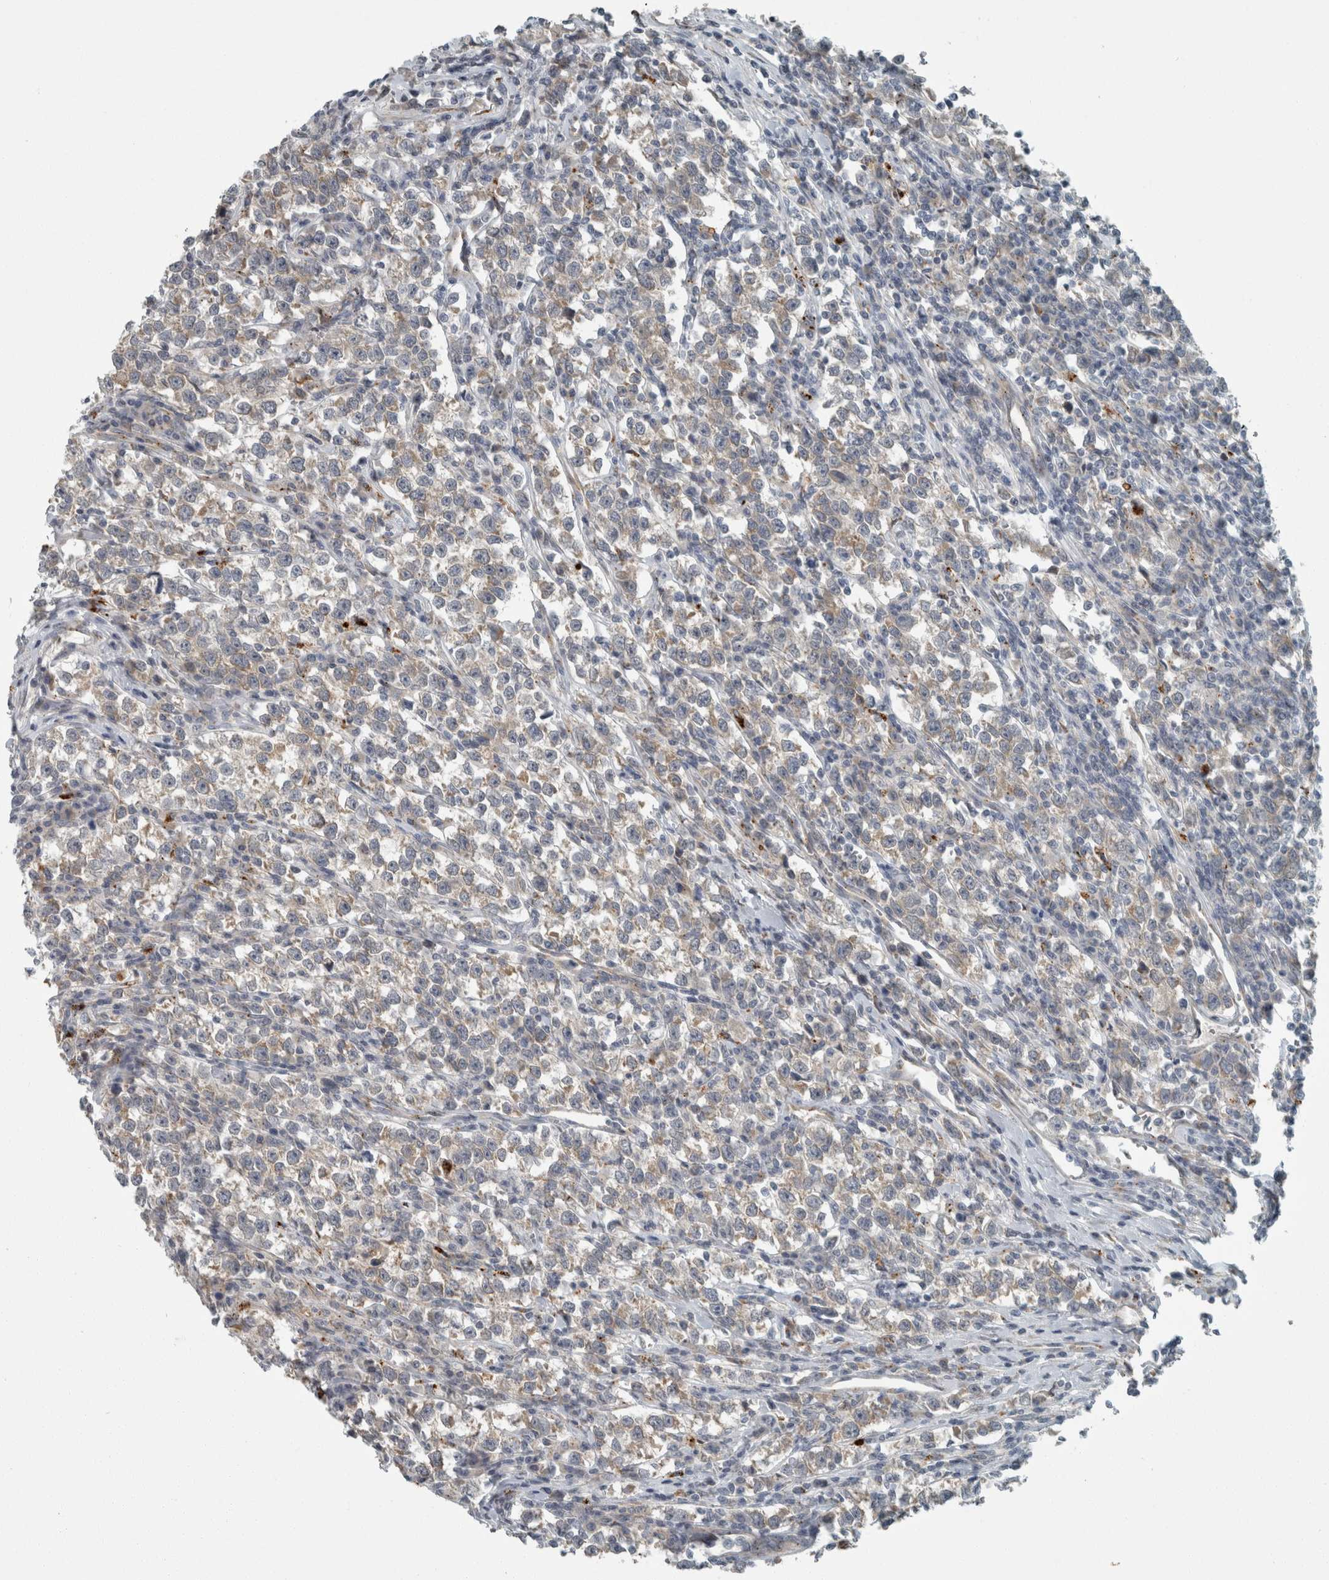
{"staining": {"intensity": "weak", "quantity": "25%-75%", "location": "cytoplasmic/membranous"}, "tissue": "testis cancer", "cell_type": "Tumor cells", "image_type": "cancer", "snomed": [{"axis": "morphology", "description": "Normal tissue, NOS"}, {"axis": "morphology", "description": "Seminoma, NOS"}, {"axis": "topography", "description": "Testis"}], "caption": "Immunohistochemistry image of neoplastic tissue: human seminoma (testis) stained using immunohistochemistry exhibits low levels of weak protein expression localized specifically in the cytoplasmic/membranous of tumor cells, appearing as a cytoplasmic/membranous brown color.", "gene": "KIF1C", "patient": {"sex": "male", "age": 43}}